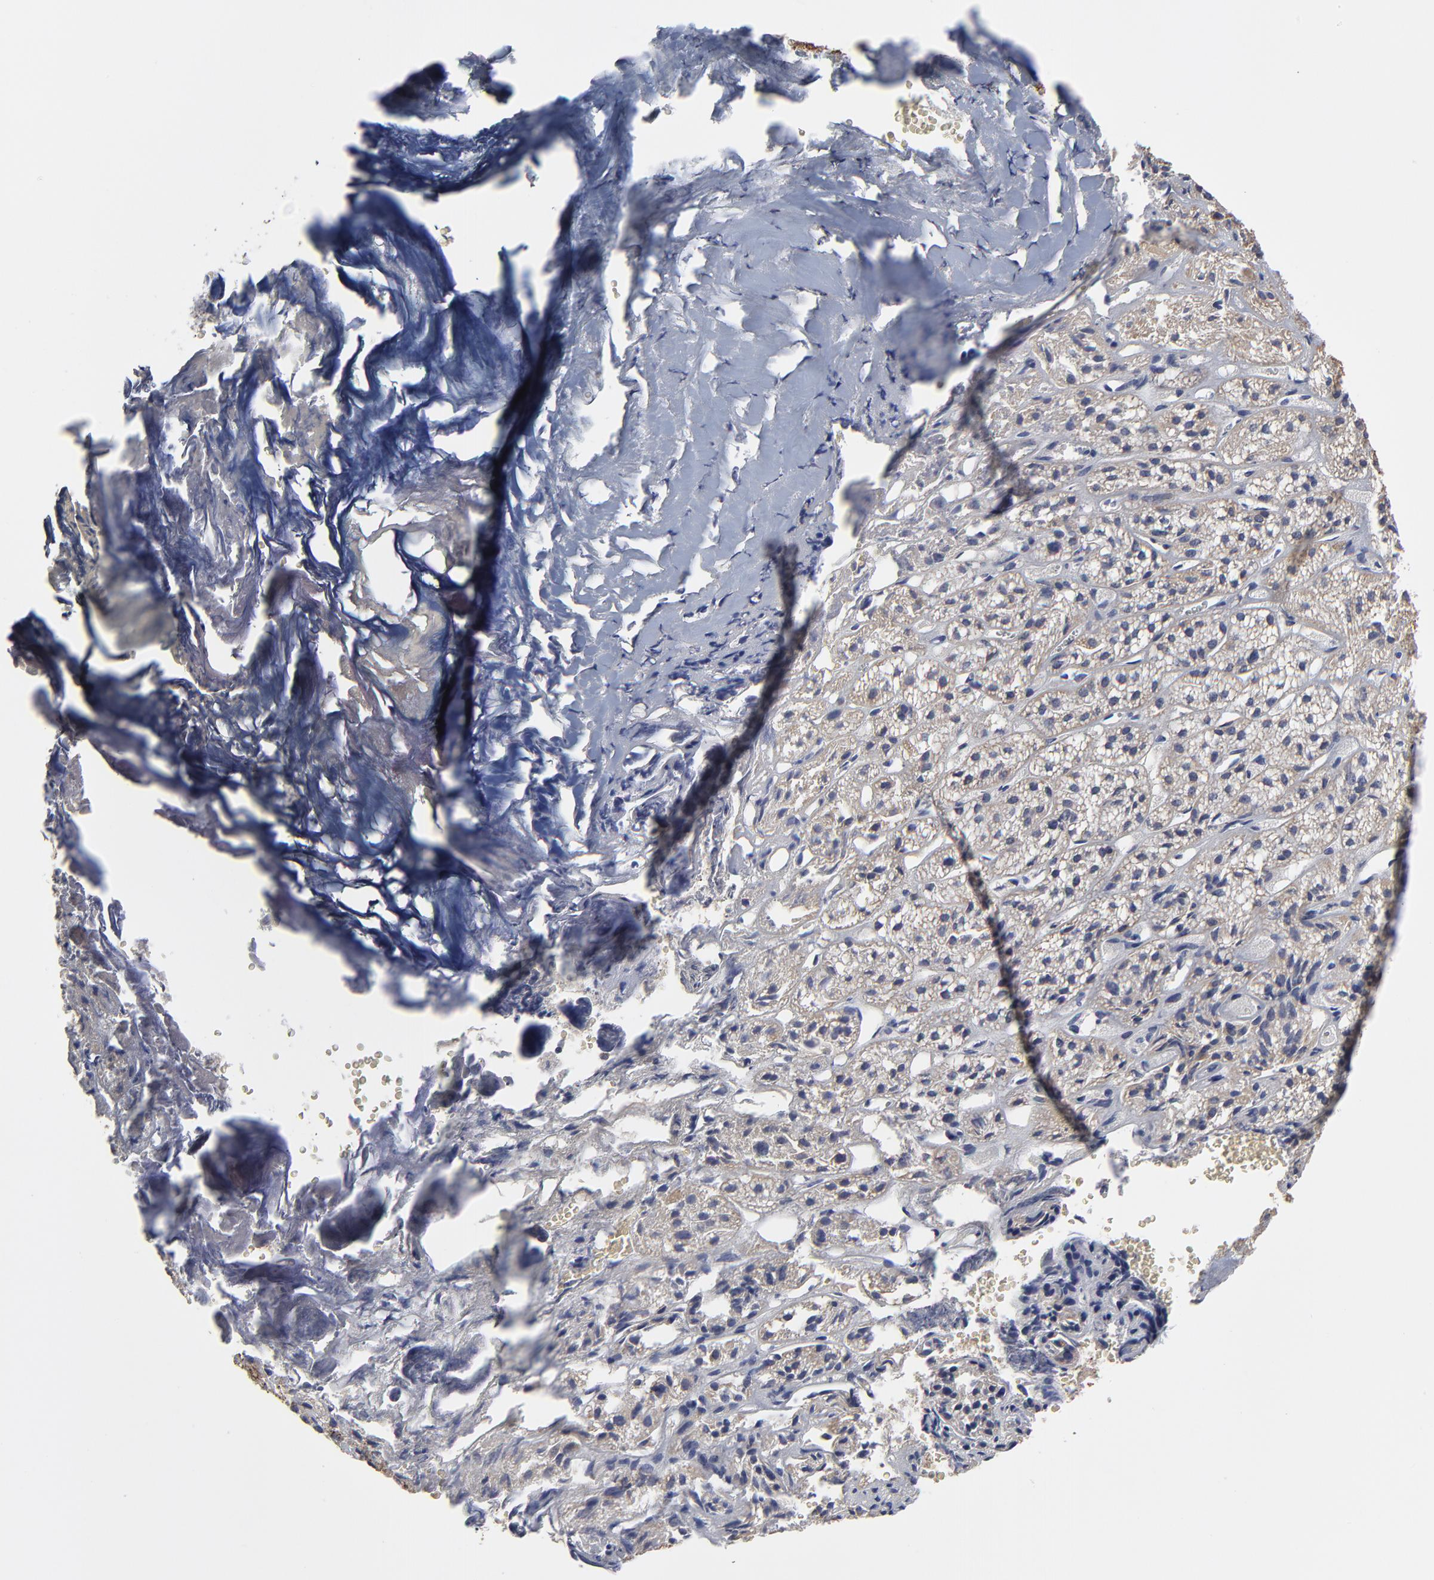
{"staining": {"intensity": "moderate", "quantity": ">75%", "location": "cytoplasmic/membranous"}, "tissue": "adrenal gland", "cell_type": "Glandular cells", "image_type": "normal", "snomed": [{"axis": "morphology", "description": "Normal tissue, NOS"}, {"axis": "topography", "description": "Adrenal gland"}], "caption": "Immunohistochemical staining of normal adrenal gland displays medium levels of moderate cytoplasmic/membranous staining in approximately >75% of glandular cells. Using DAB (brown) and hematoxylin (blue) stains, captured at high magnification using brightfield microscopy.", "gene": "ZNF550", "patient": {"sex": "female", "age": 71}}